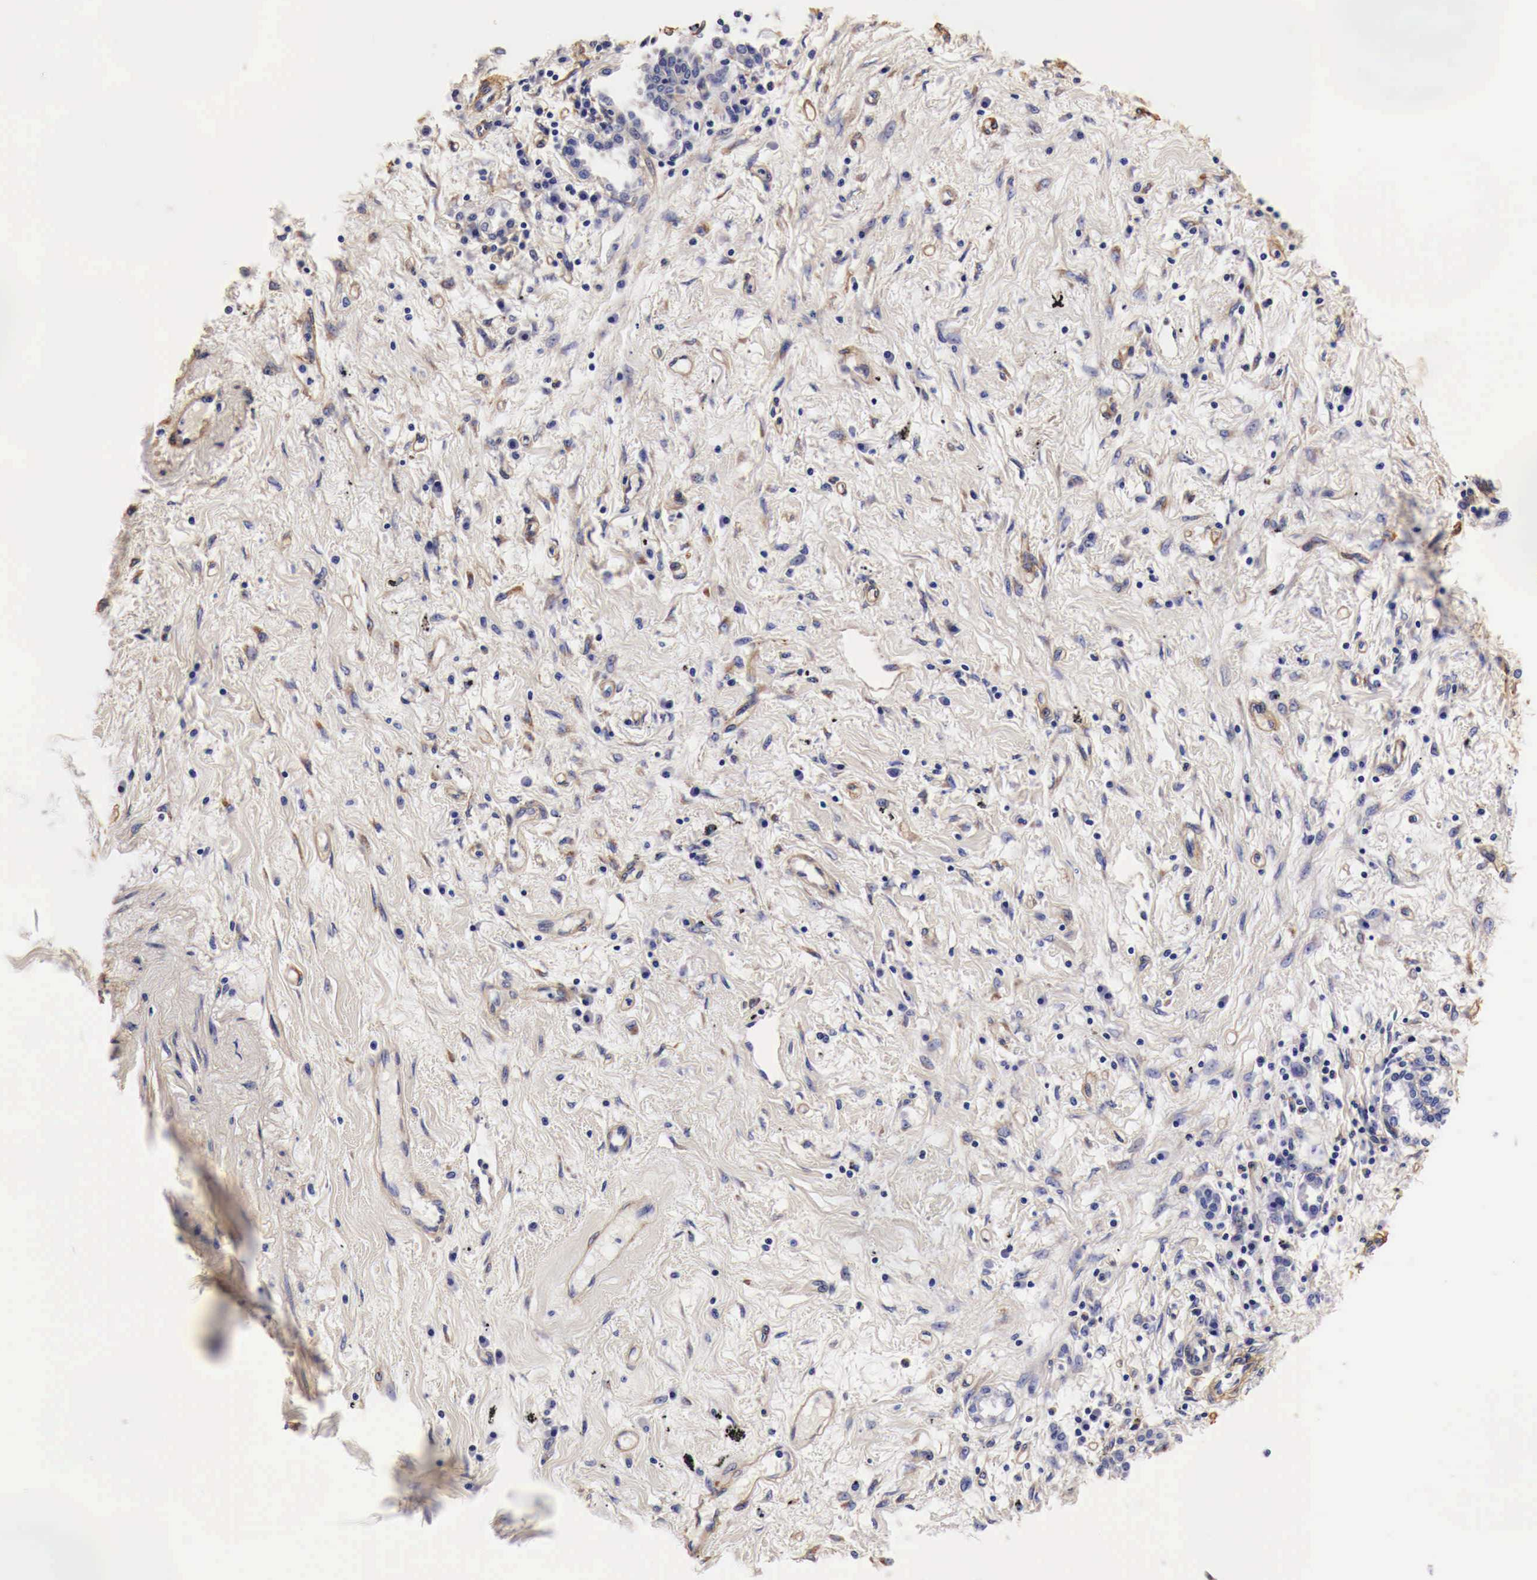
{"staining": {"intensity": "weak", "quantity": "<25%", "location": "cytoplasmic/membranous"}, "tissue": "lung cancer", "cell_type": "Tumor cells", "image_type": "cancer", "snomed": [{"axis": "morphology", "description": "Adenocarcinoma, NOS"}, {"axis": "topography", "description": "Lung"}], "caption": "This is a micrograph of immunohistochemistry (IHC) staining of lung cancer (adenocarcinoma), which shows no staining in tumor cells. (DAB (3,3'-diaminobenzidine) immunohistochemistry, high magnification).", "gene": "LAMB2", "patient": {"sex": "male", "age": 60}}